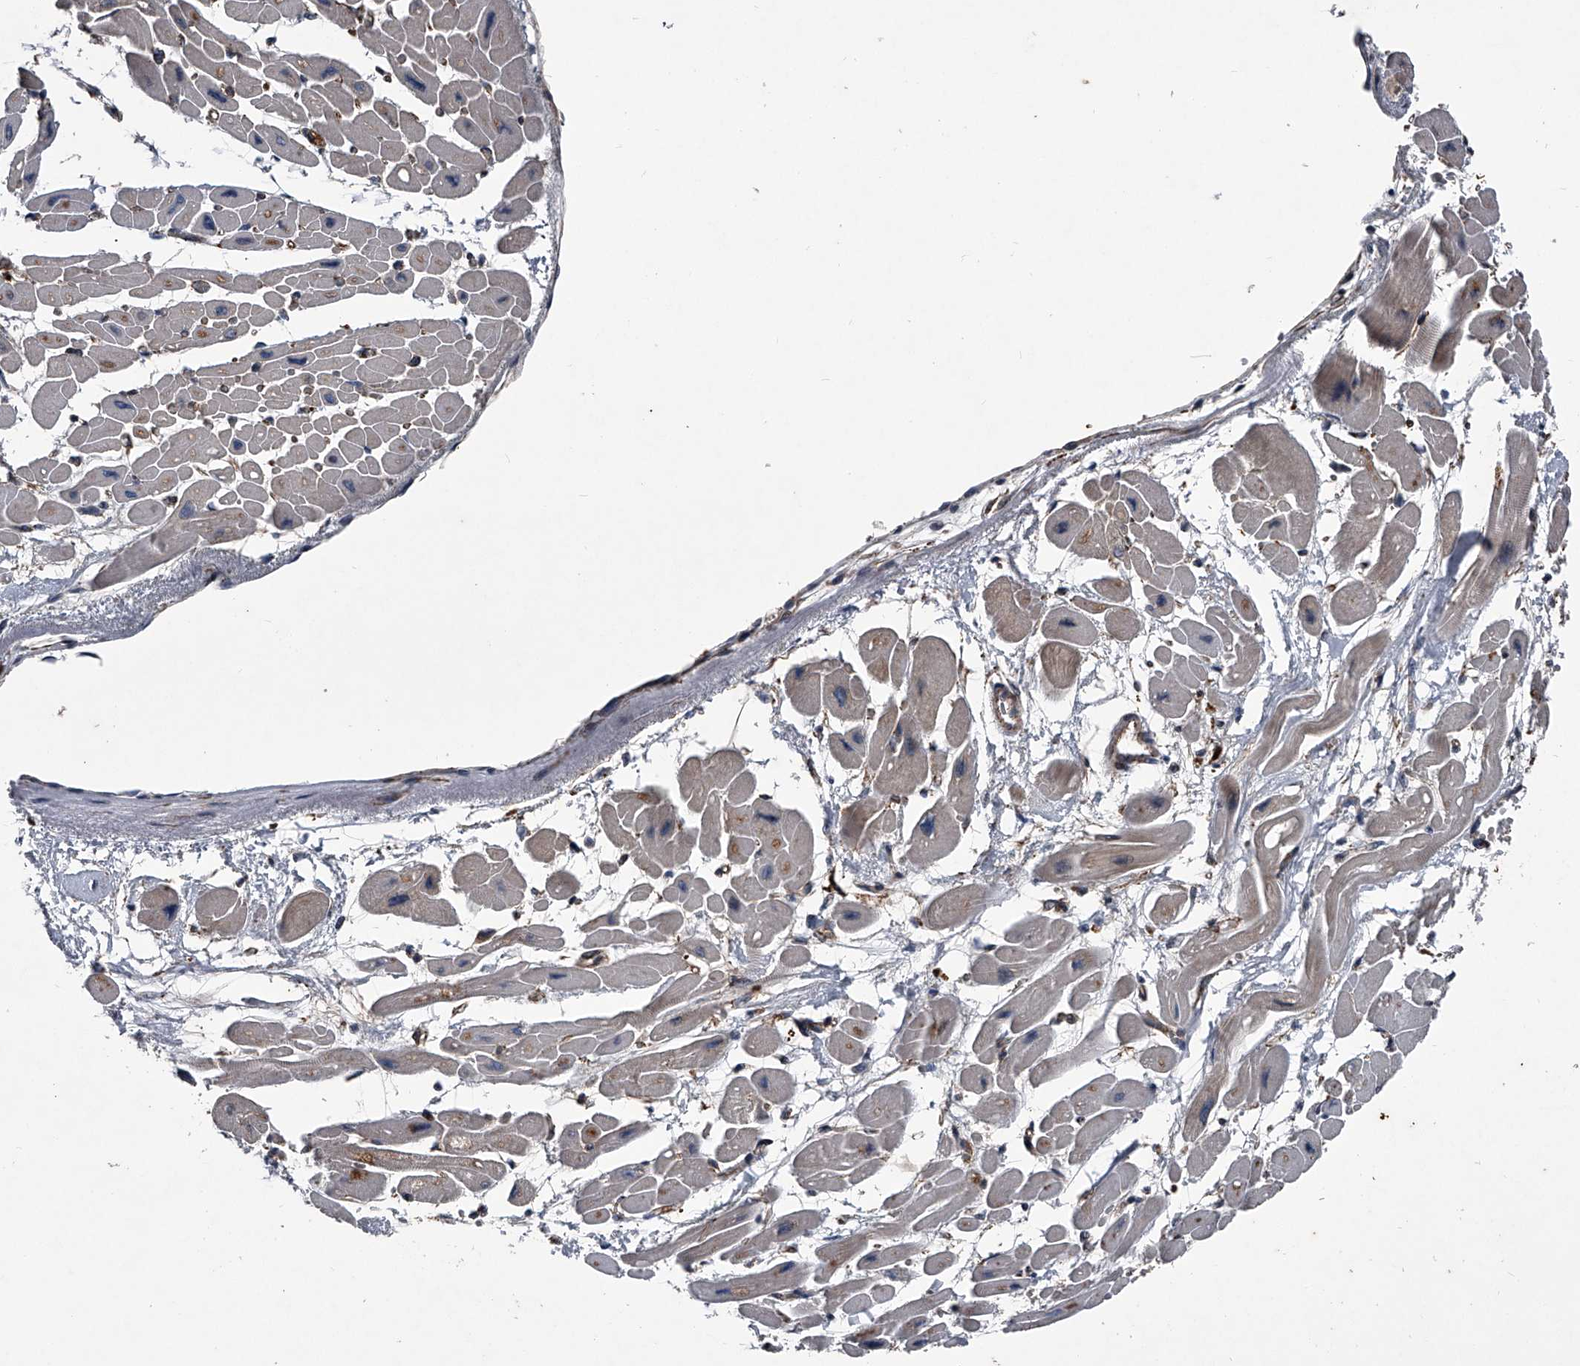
{"staining": {"intensity": "negative", "quantity": "none", "location": "none"}, "tissue": "heart muscle", "cell_type": "Cardiomyocytes", "image_type": "normal", "snomed": [{"axis": "morphology", "description": "Normal tissue, NOS"}, {"axis": "topography", "description": "Heart"}], "caption": "Image shows no significant protein expression in cardiomyocytes of unremarkable heart muscle.", "gene": "MAPKAP1", "patient": {"sex": "female", "age": 54}}